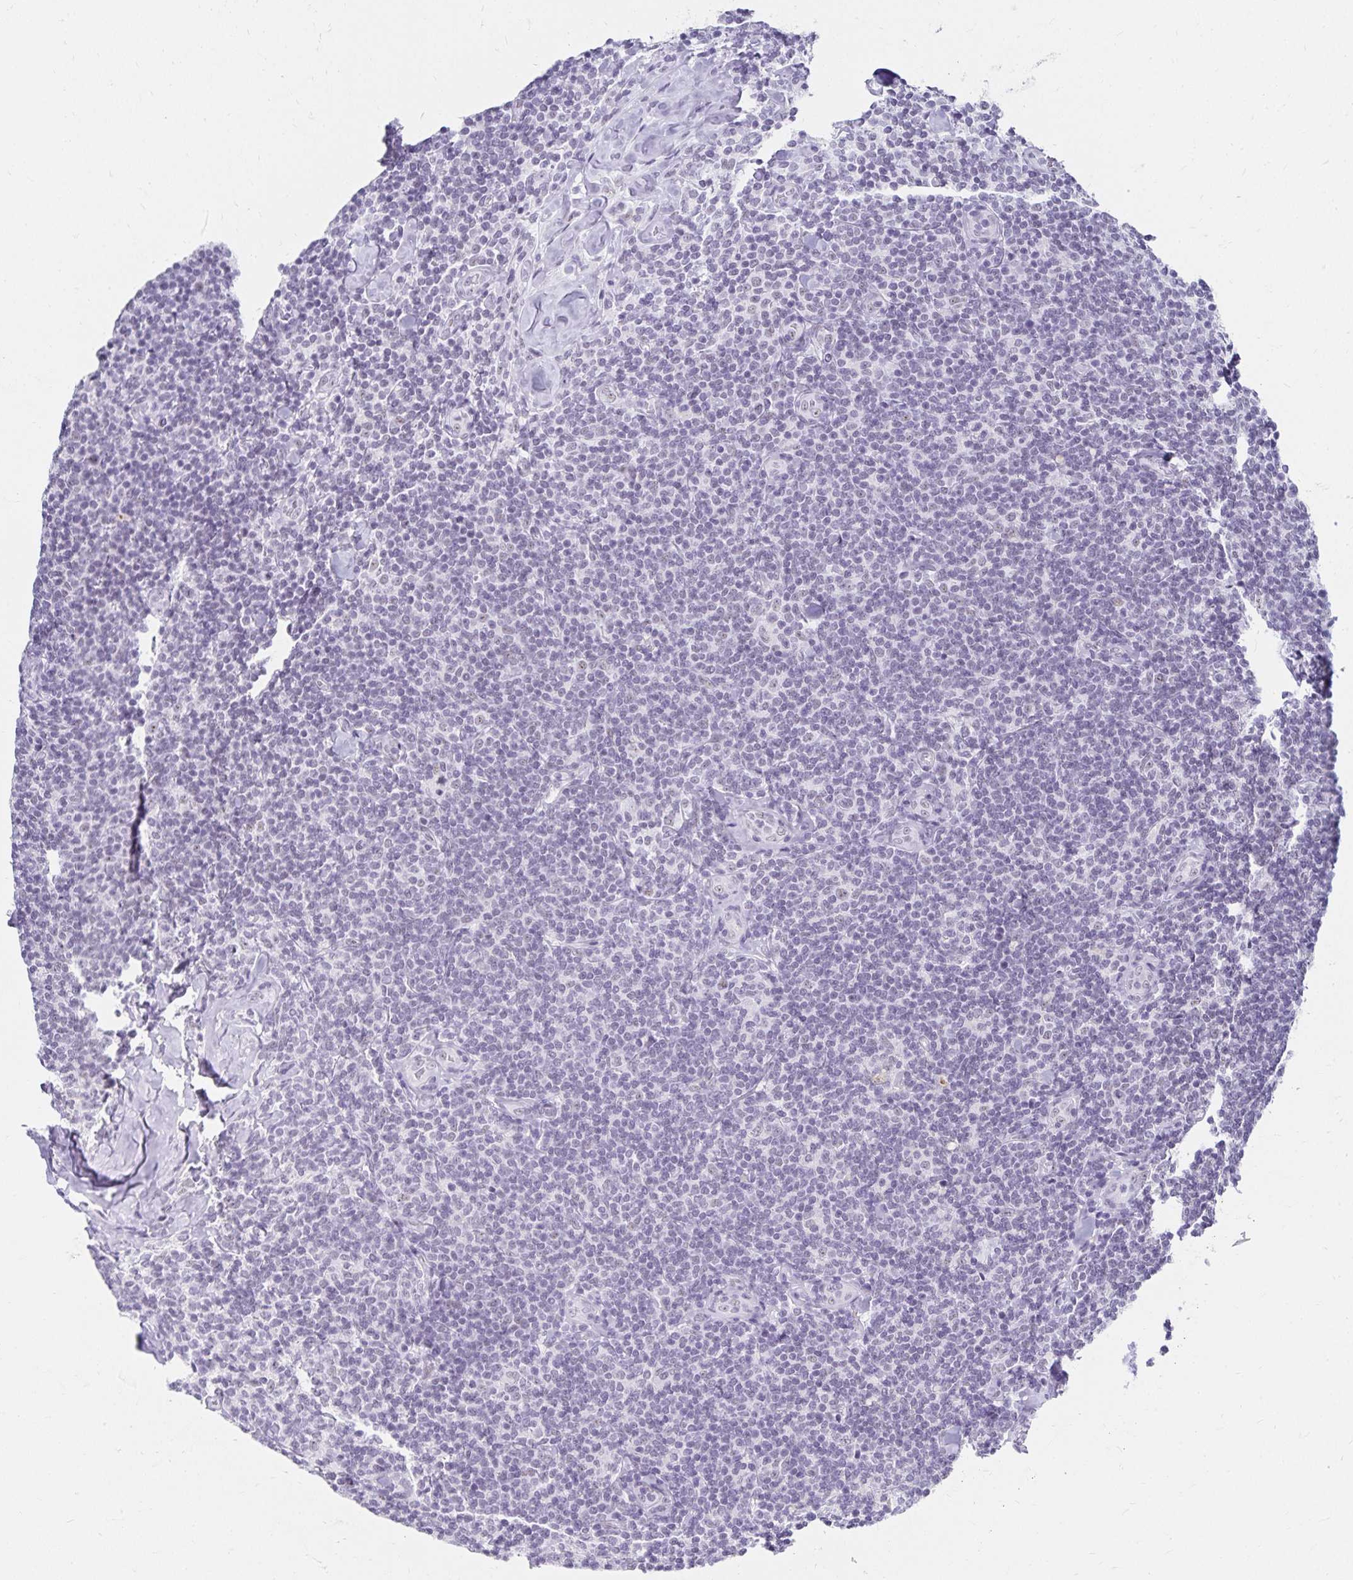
{"staining": {"intensity": "negative", "quantity": "none", "location": "none"}, "tissue": "lymphoma", "cell_type": "Tumor cells", "image_type": "cancer", "snomed": [{"axis": "morphology", "description": "Malignant lymphoma, non-Hodgkin's type, Low grade"}, {"axis": "topography", "description": "Lymph node"}], "caption": "This image is of low-grade malignant lymphoma, non-Hodgkin's type stained with IHC to label a protein in brown with the nuclei are counter-stained blue. There is no staining in tumor cells. (Brightfield microscopy of DAB immunohistochemistry (IHC) at high magnification).", "gene": "C20orf85", "patient": {"sex": "female", "age": 56}}